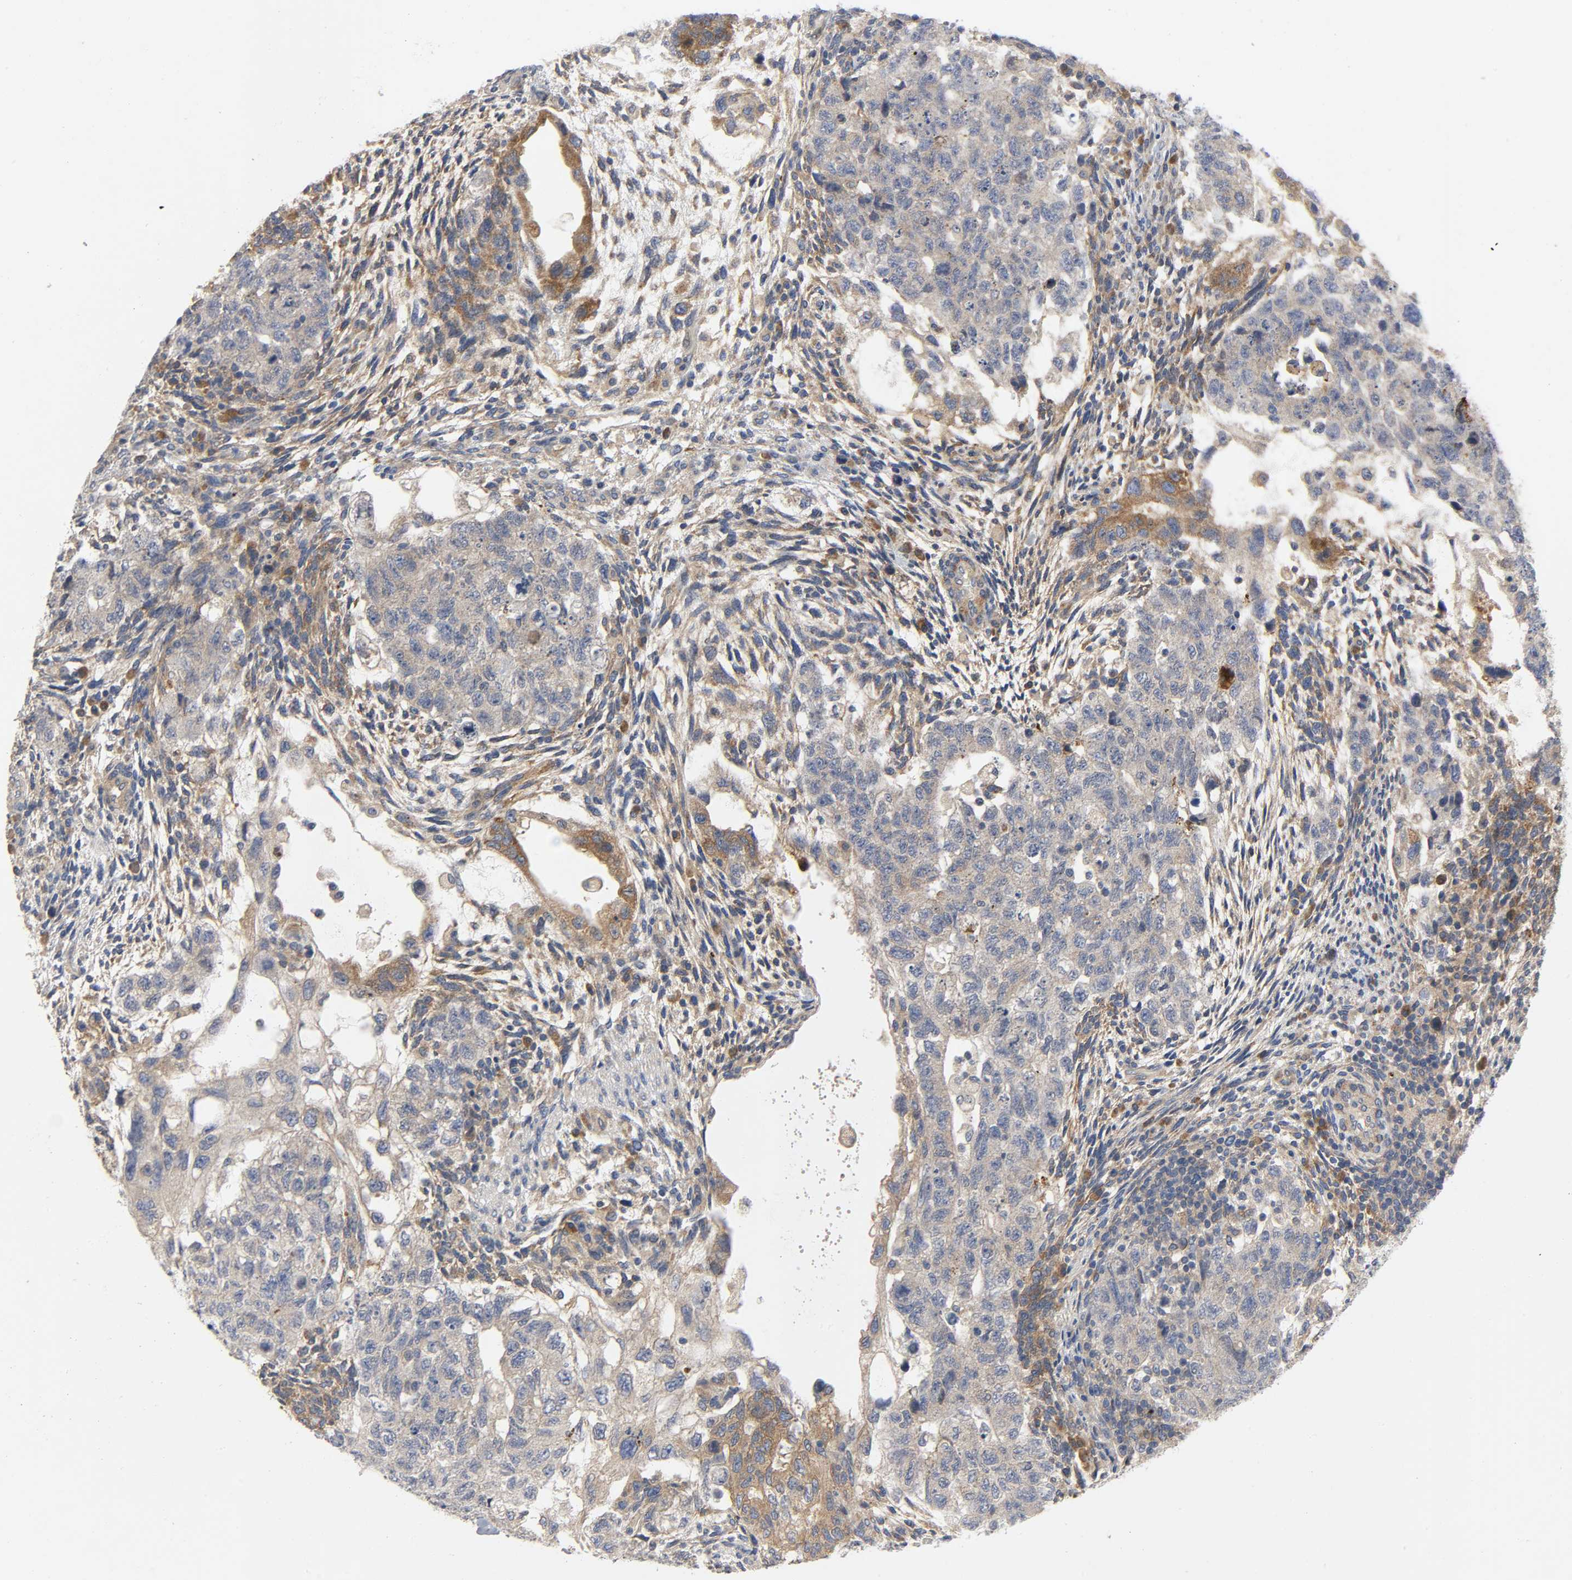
{"staining": {"intensity": "moderate", "quantity": ">75%", "location": "cytoplasmic/membranous"}, "tissue": "testis cancer", "cell_type": "Tumor cells", "image_type": "cancer", "snomed": [{"axis": "morphology", "description": "Normal tissue, NOS"}, {"axis": "morphology", "description": "Carcinoma, Embryonal, NOS"}, {"axis": "topography", "description": "Testis"}], "caption": "Testis embryonal carcinoma stained with DAB (3,3'-diaminobenzidine) immunohistochemistry shows medium levels of moderate cytoplasmic/membranous staining in about >75% of tumor cells.", "gene": "HDAC6", "patient": {"sex": "male", "age": 36}}